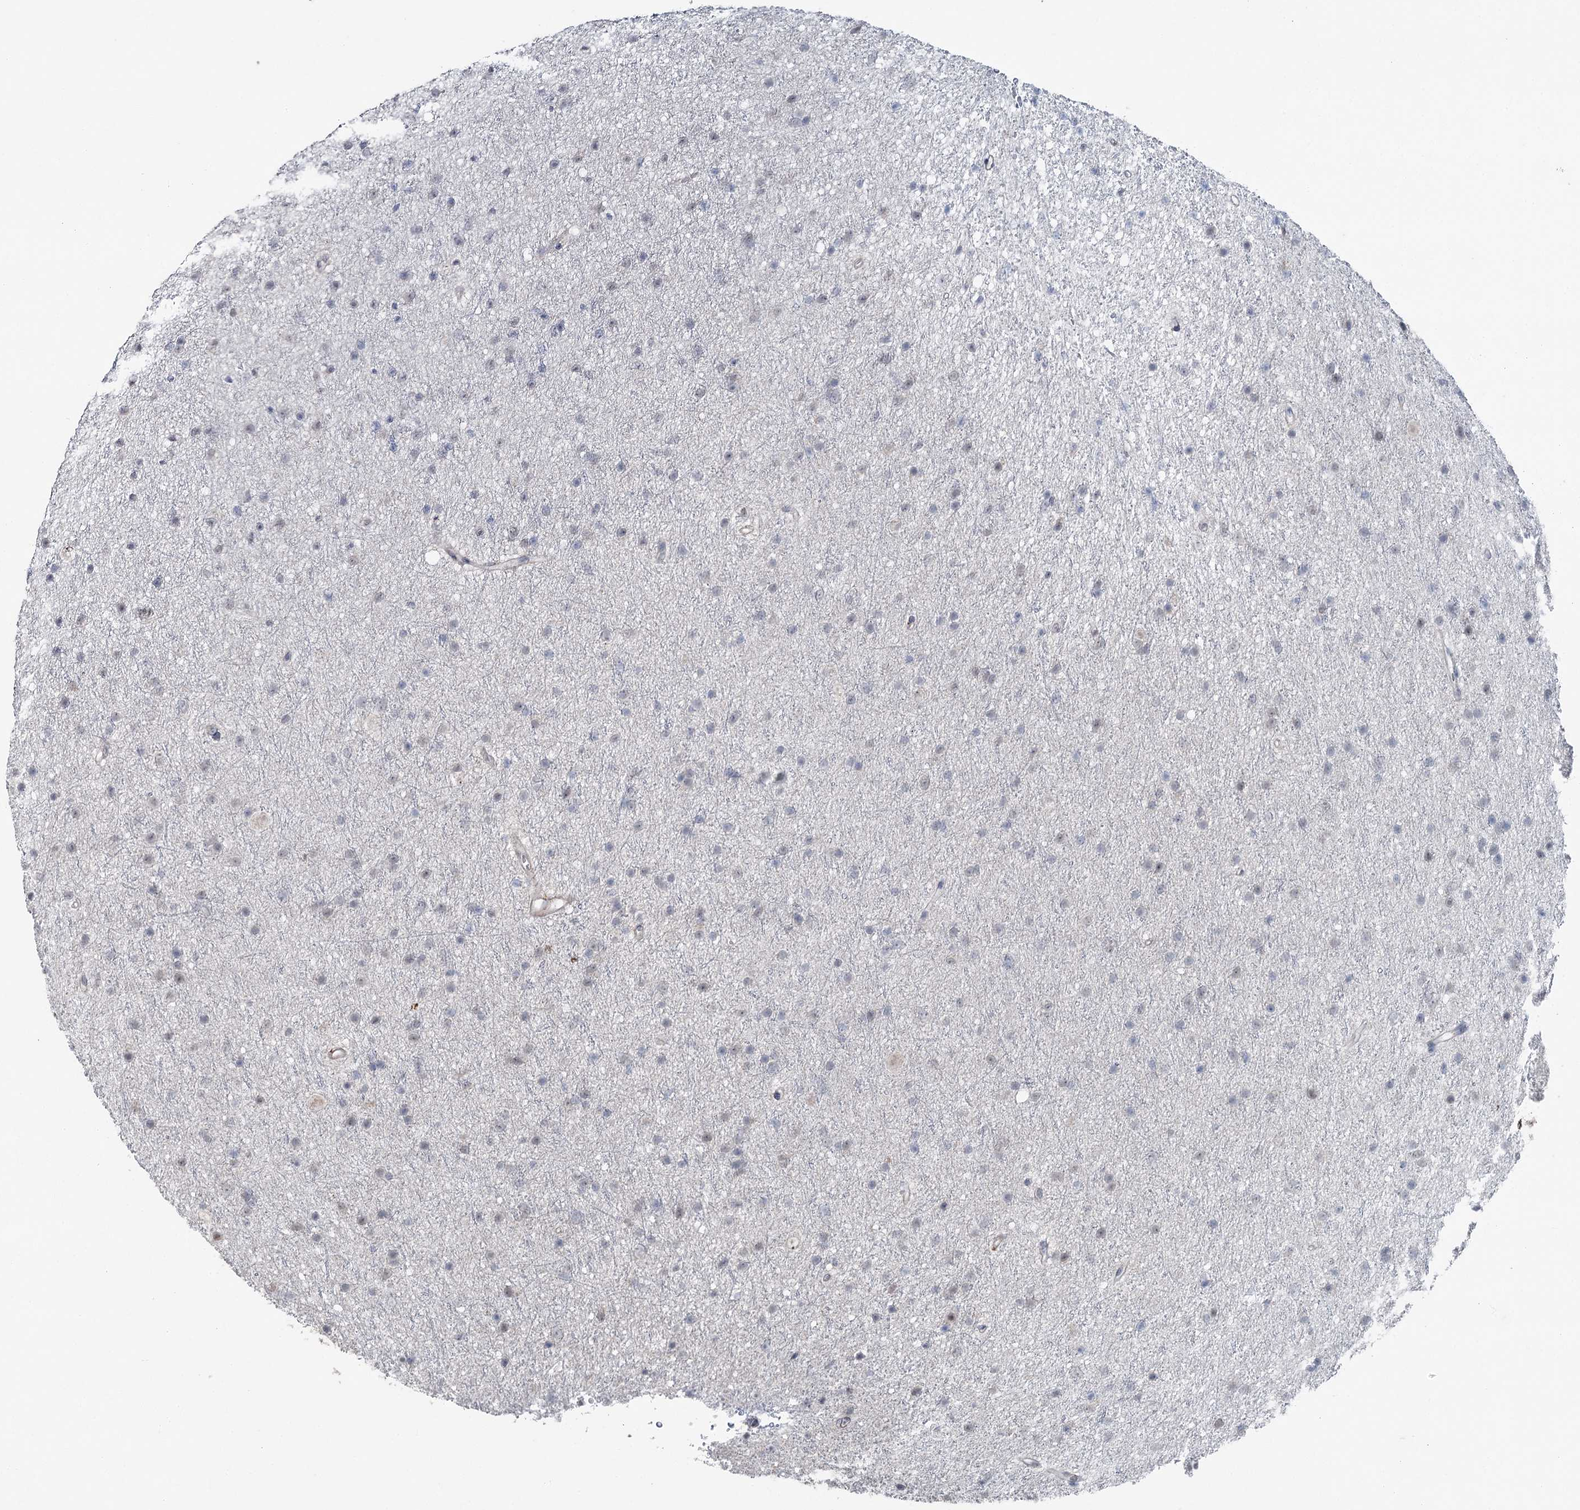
{"staining": {"intensity": "negative", "quantity": "none", "location": "none"}, "tissue": "glioma", "cell_type": "Tumor cells", "image_type": "cancer", "snomed": [{"axis": "morphology", "description": "Glioma, malignant, Low grade"}, {"axis": "topography", "description": "Cerebral cortex"}], "caption": "High magnification brightfield microscopy of malignant glioma (low-grade) stained with DAB (3,3'-diaminobenzidine) (brown) and counterstained with hematoxylin (blue): tumor cells show no significant positivity.", "gene": "FAM120B", "patient": {"sex": "female", "age": 39}}